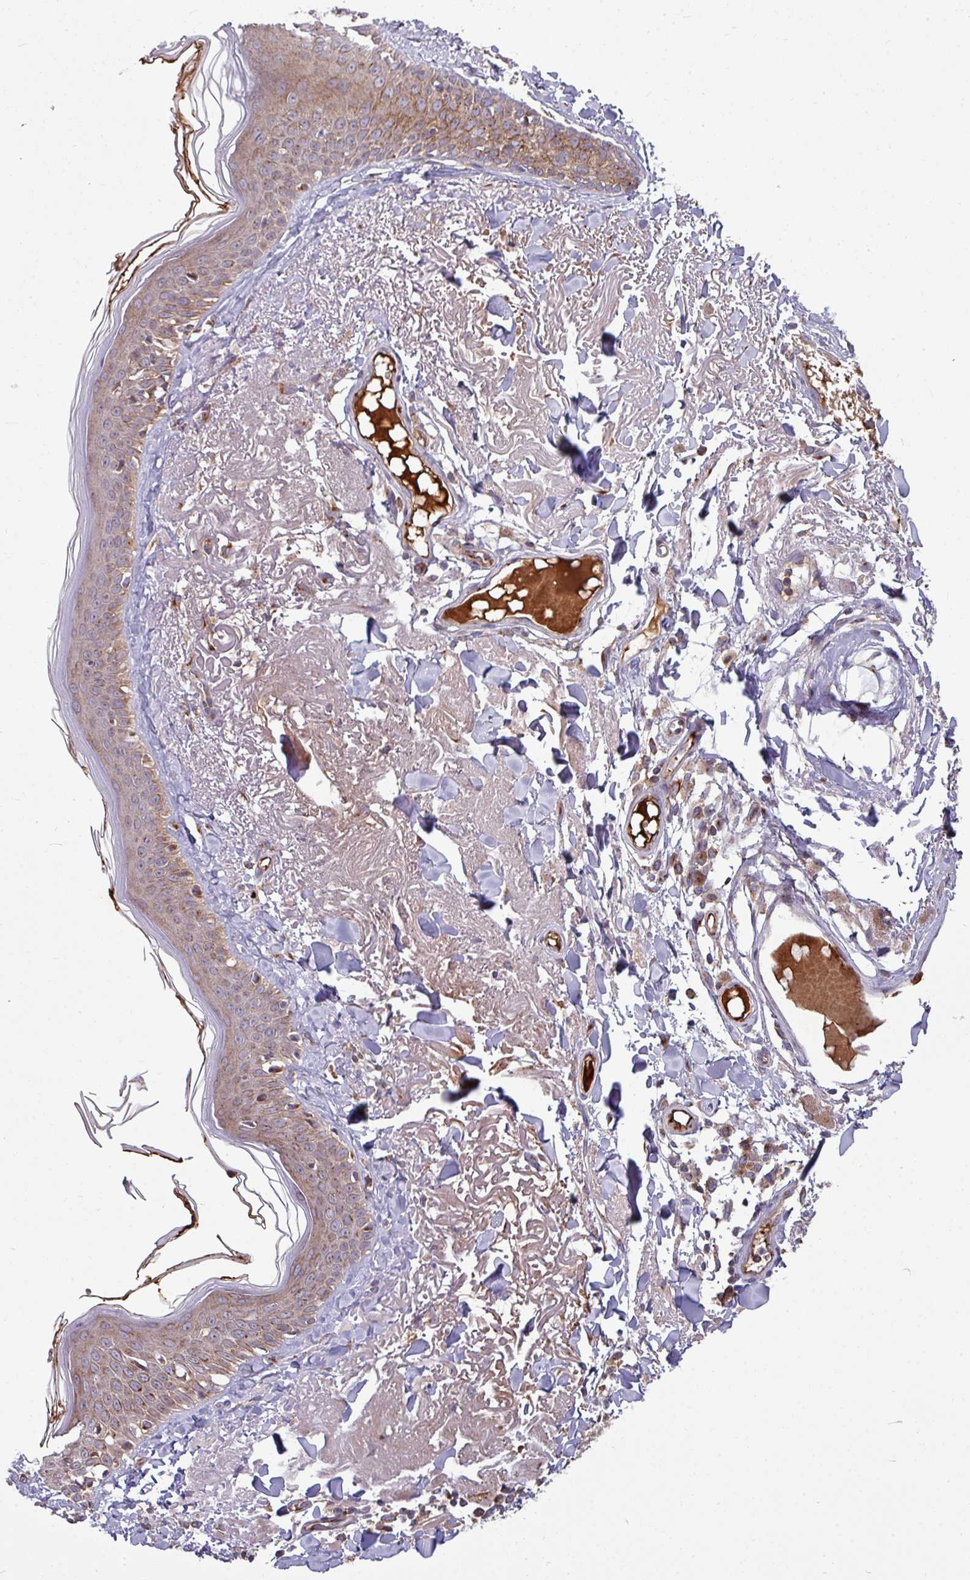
{"staining": {"intensity": "moderate", "quantity": ">75%", "location": "cytoplasmic/membranous"}, "tissue": "skin", "cell_type": "Fibroblasts", "image_type": "normal", "snomed": [{"axis": "morphology", "description": "Normal tissue, NOS"}, {"axis": "morphology", "description": "Malignant melanoma, NOS"}, {"axis": "topography", "description": "Skin"}], "caption": "Skin stained with a brown dye exhibits moderate cytoplasmic/membranous positive expression in approximately >75% of fibroblasts.", "gene": "LSM12", "patient": {"sex": "male", "age": 80}}